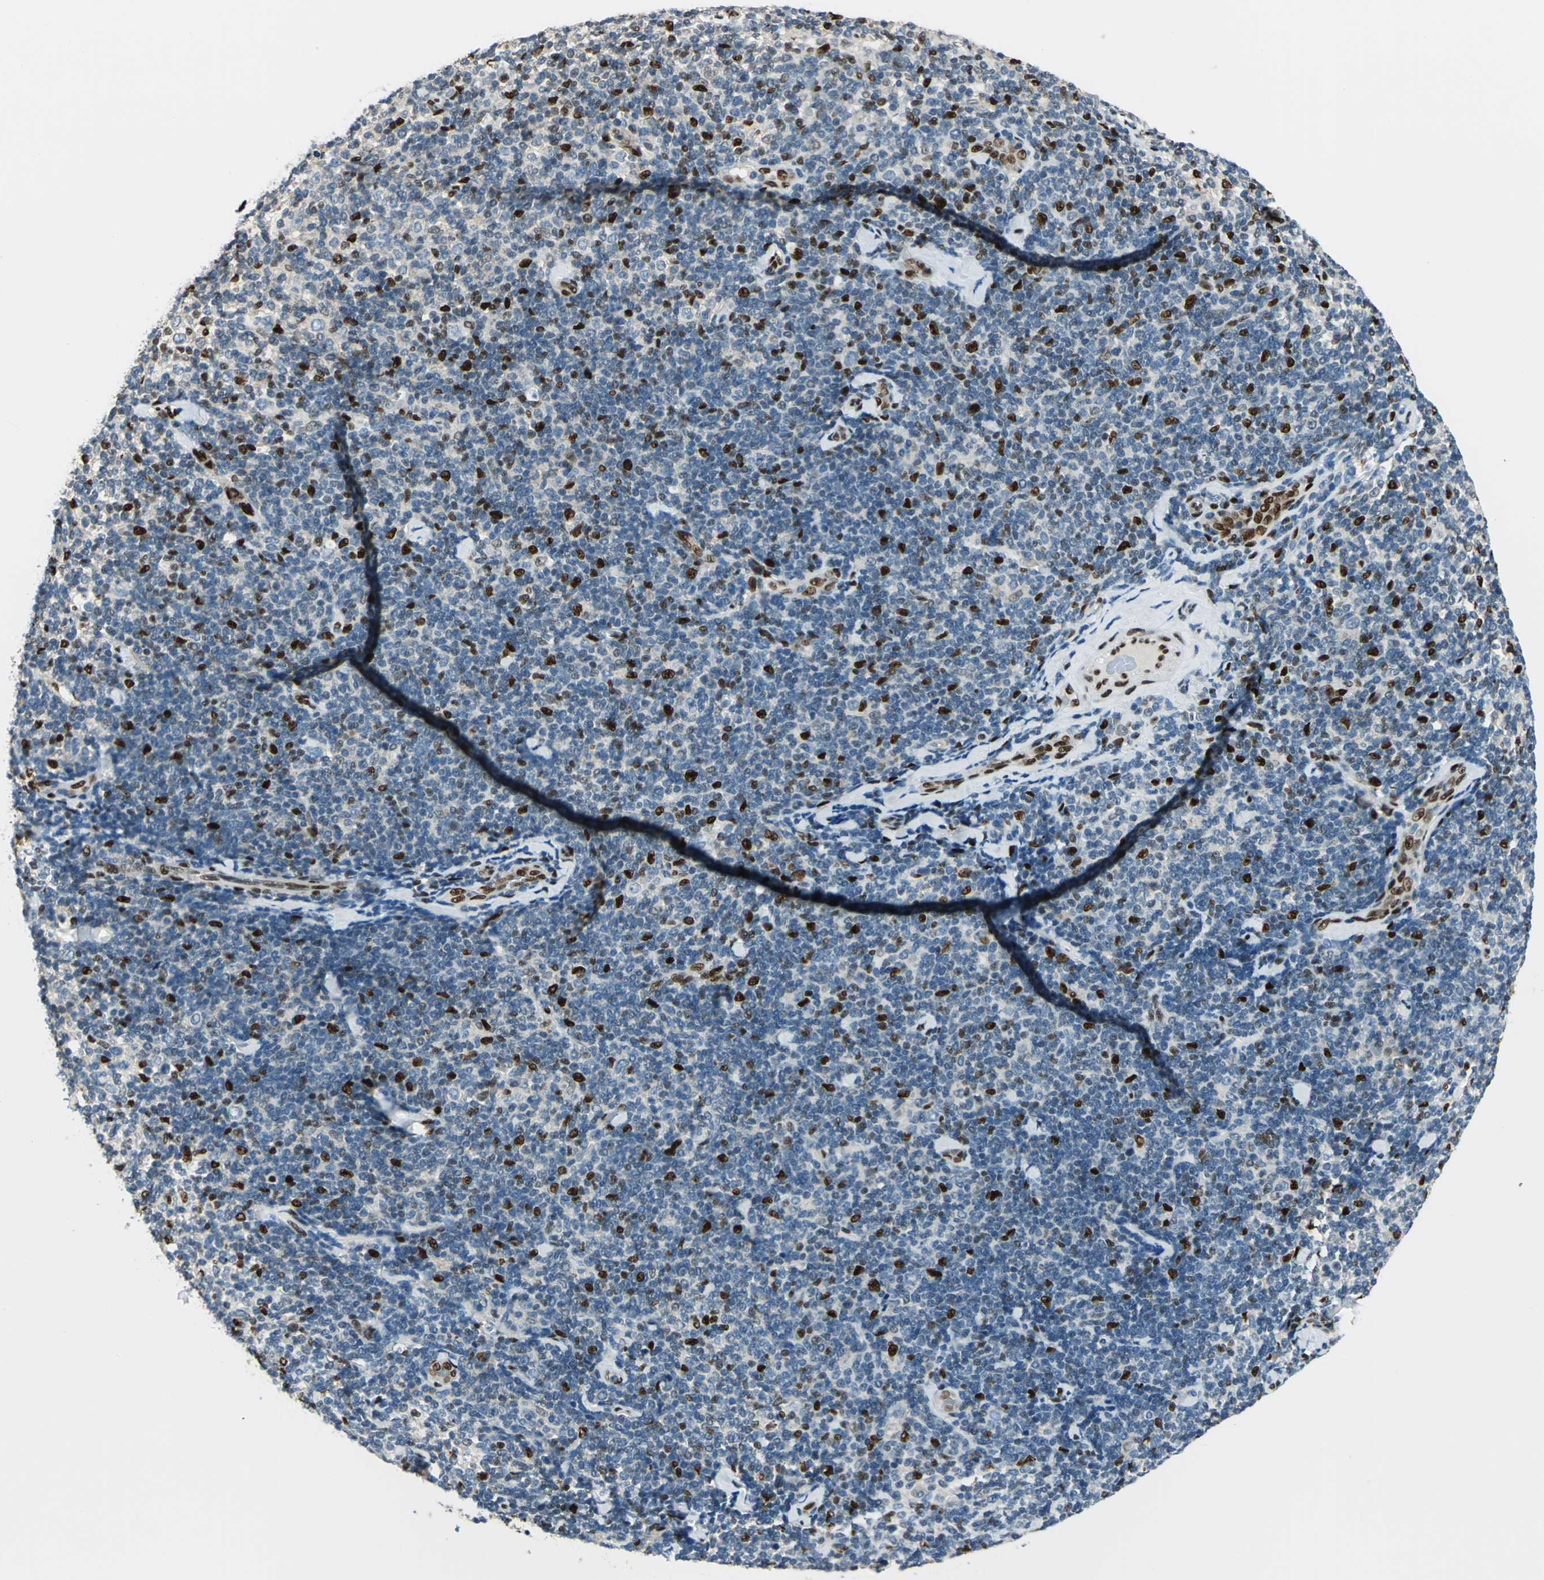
{"staining": {"intensity": "strong", "quantity": "<25%", "location": "nuclear"}, "tissue": "lymphoma", "cell_type": "Tumor cells", "image_type": "cancer", "snomed": [{"axis": "morphology", "description": "Malignant lymphoma, non-Hodgkin's type, Low grade"}, {"axis": "topography", "description": "Lymph node"}], "caption": "Lymphoma tissue demonstrates strong nuclear staining in approximately <25% of tumor cells", "gene": "NFIA", "patient": {"sex": "female", "age": 56}}